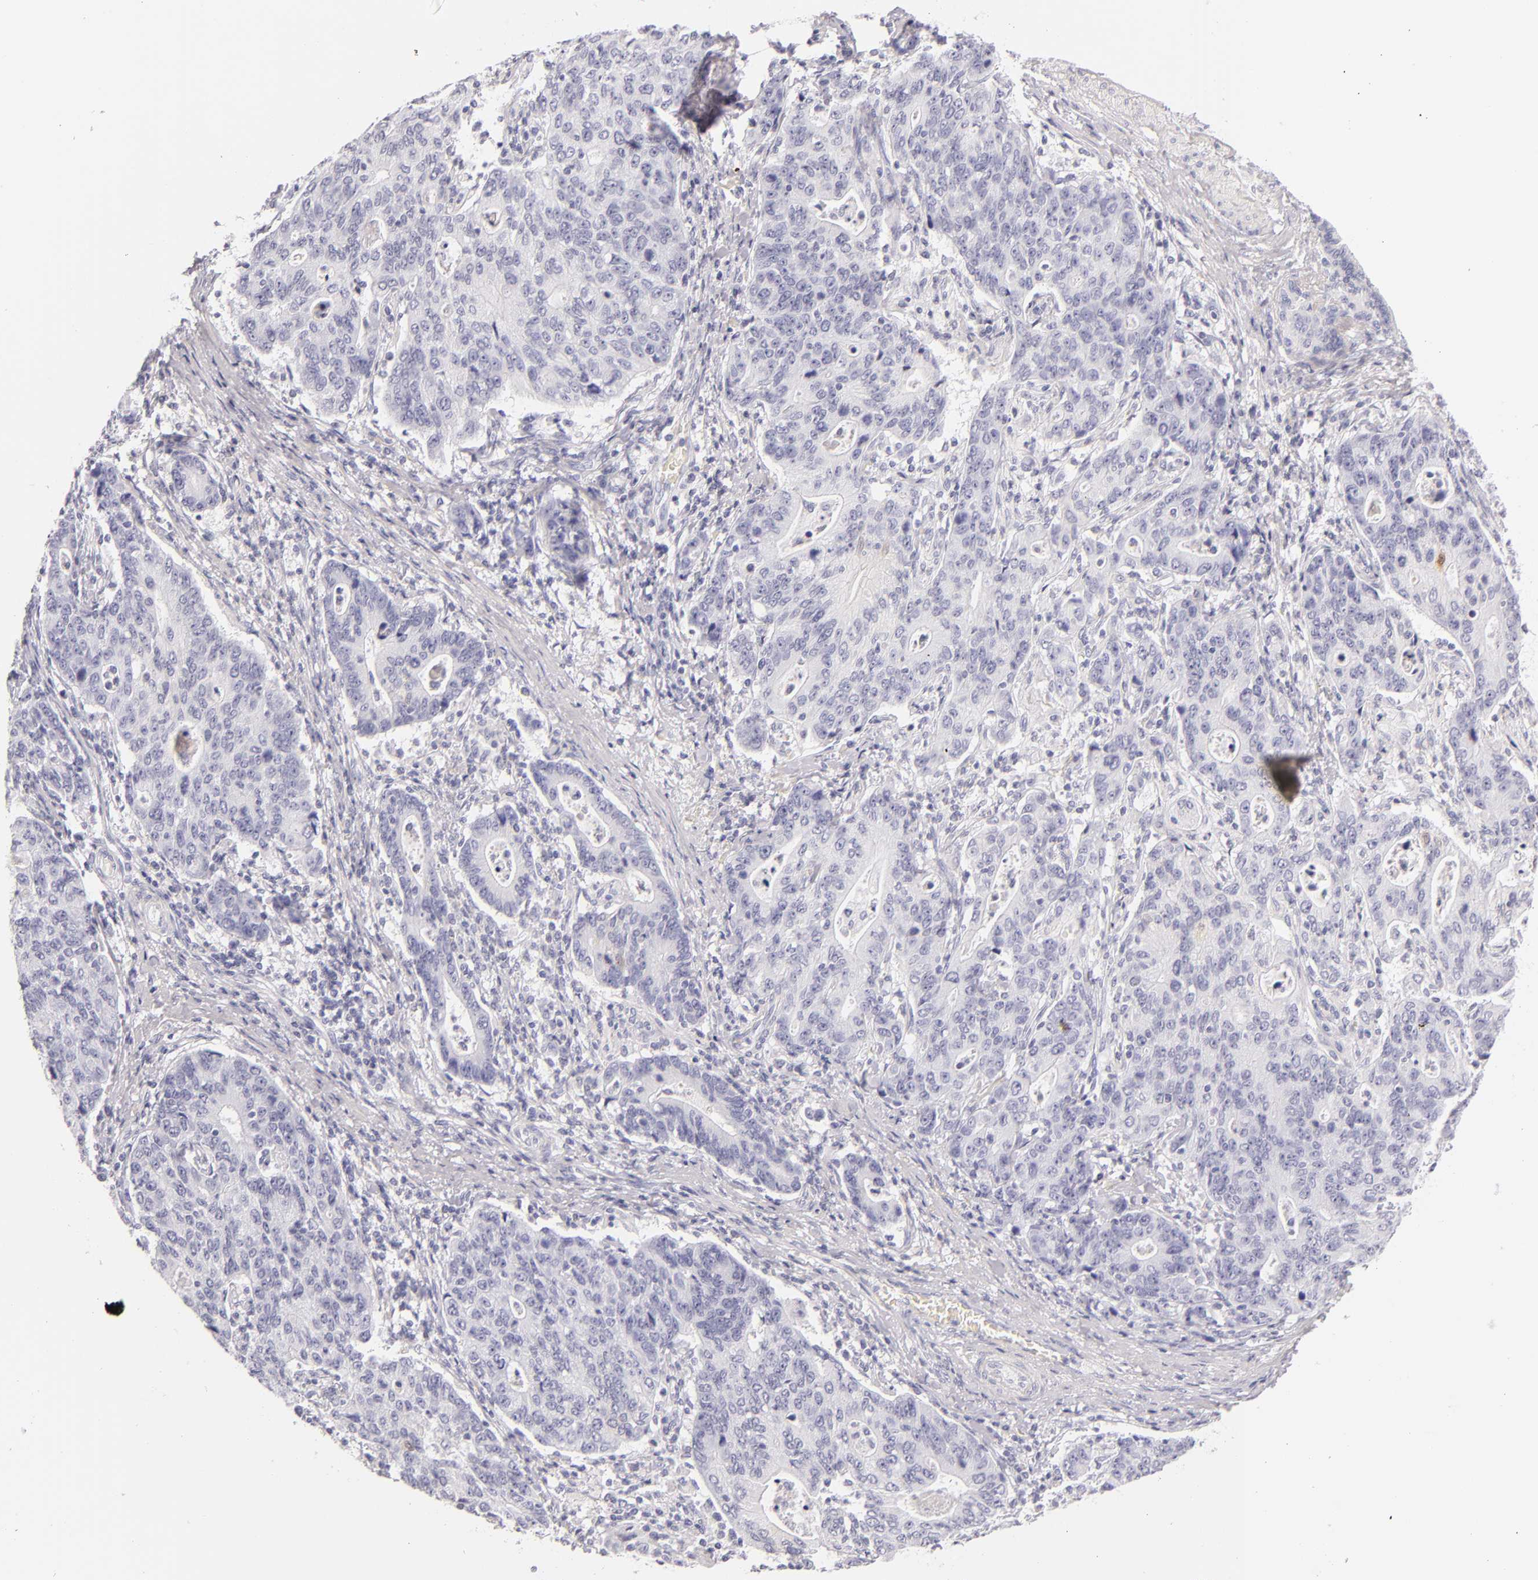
{"staining": {"intensity": "negative", "quantity": "none", "location": "none"}, "tissue": "stomach cancer", "cell_type": "Tumor cells", "image_type": "cancer", "snomed": [{"axis": "morphology", "description": "Adenocarcinoma, NOS"}, {"axis": "topography", "description": "Esophagus"}, {"axis": "topography", "description": "Stomach"}], "caption": "Immunohistochemistry (IHC) micrograph of neoplastic tissue: human stomach cancer stained with DAB exhibits no significant protein staining in tumor cells.", "gene": "FABP1", "patient": {"sex": "male", "age": 74}}